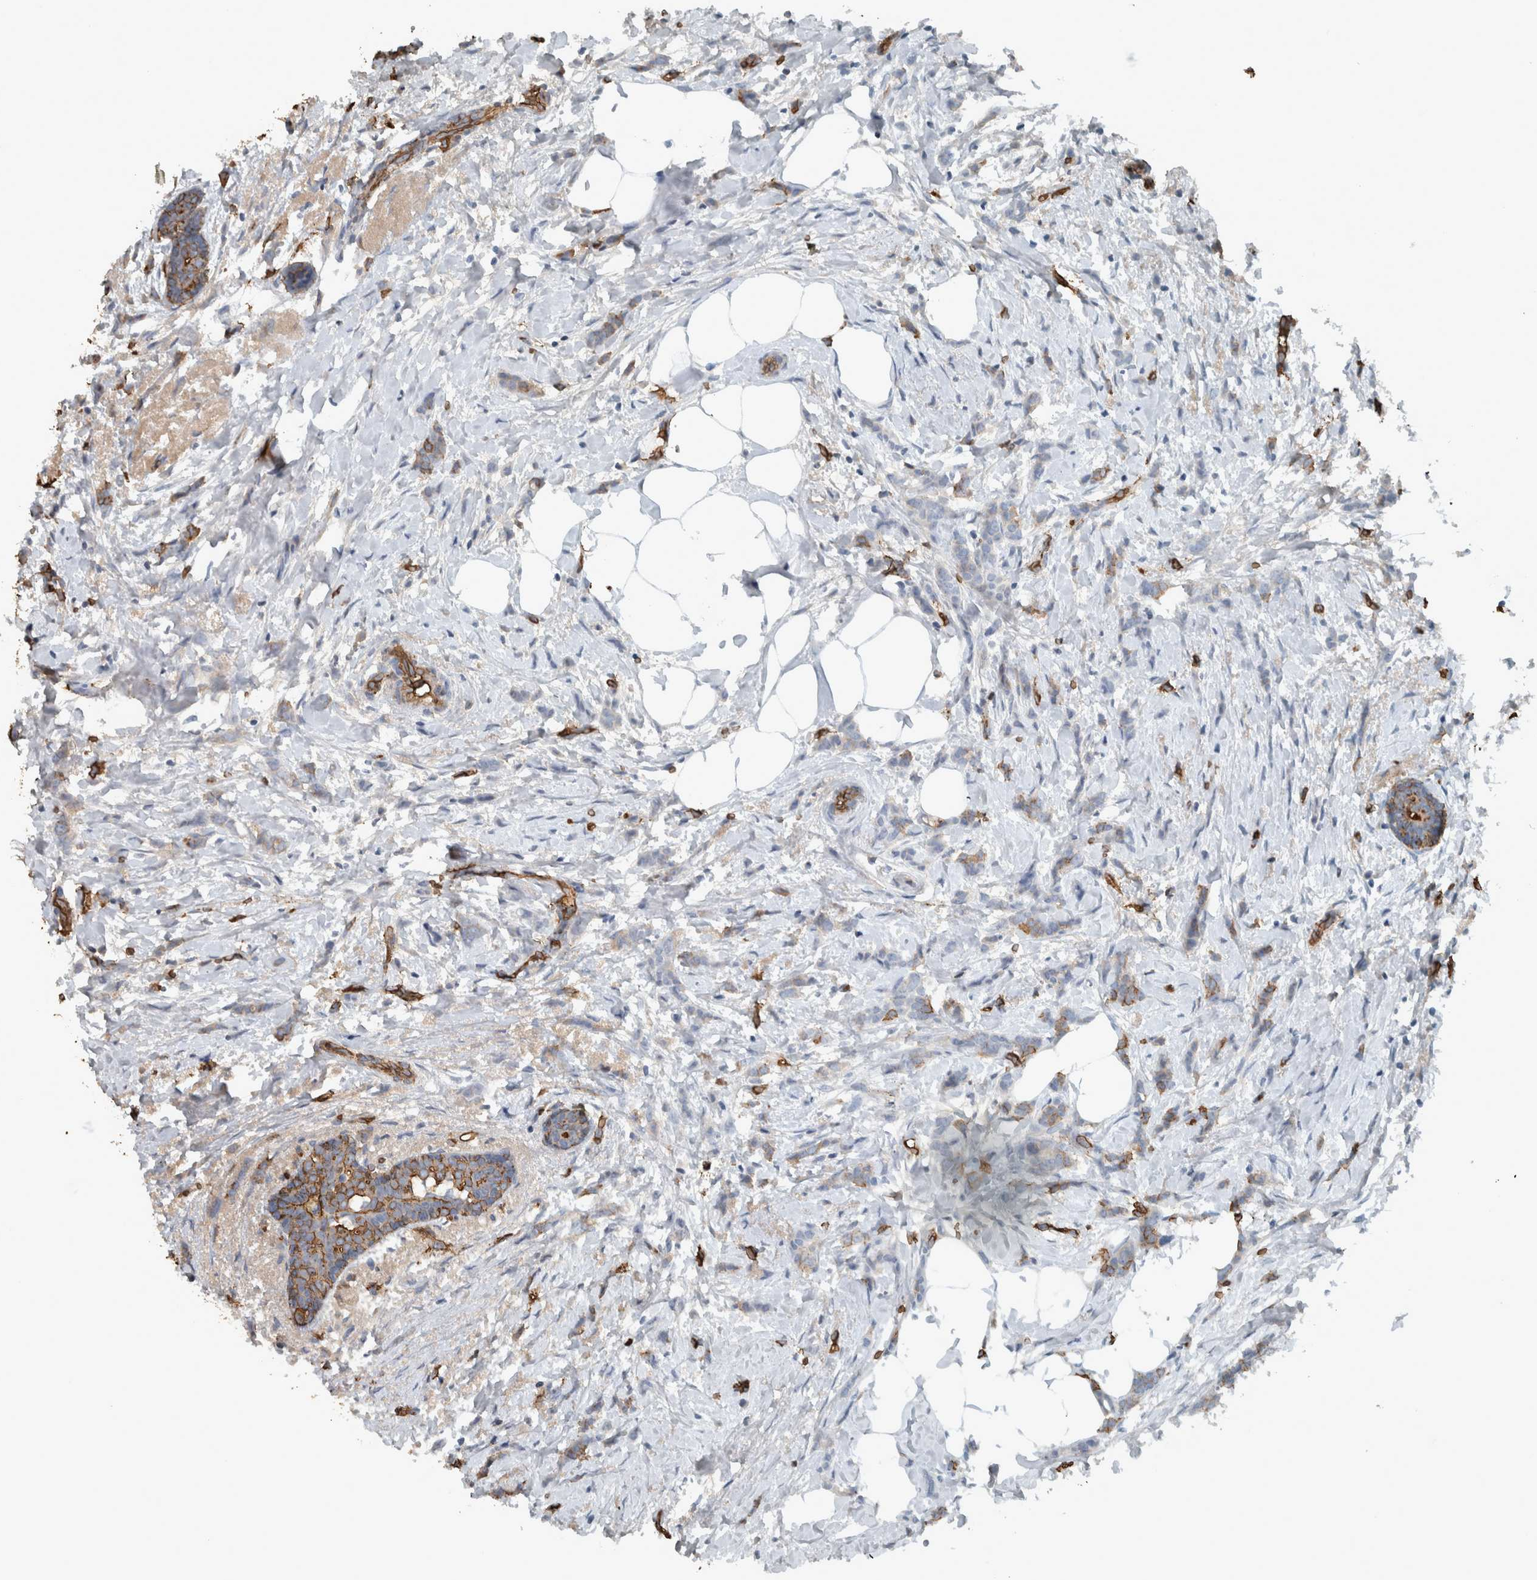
{"staining": {"intensity": "moderate", "quantity": "<25%", "location": "cytoplasmic/membranous"}, "tissue": "breast cancer", "cell_type": "Tumor cells", "image_type": "cancer", "snomed": [{"axis": "morphology", "description": "Lobular carcinoma, in situ"}, {"axis": "morphology", "description": "Lobular carcinoma"}, {"axis": "topography", "description": "Breast"}], "caption": "This micrograph displays lobular carcinoma in situ (breast) stained with immunohistochemistry (IHC) to label a protein in brown. The cytoplasmic/membranous of tumor cells show moderate positivity for the protein. Nuclei are counter-stained blue.", "gene": "LBP", "patient": {"sex": "female", "age": 41}}